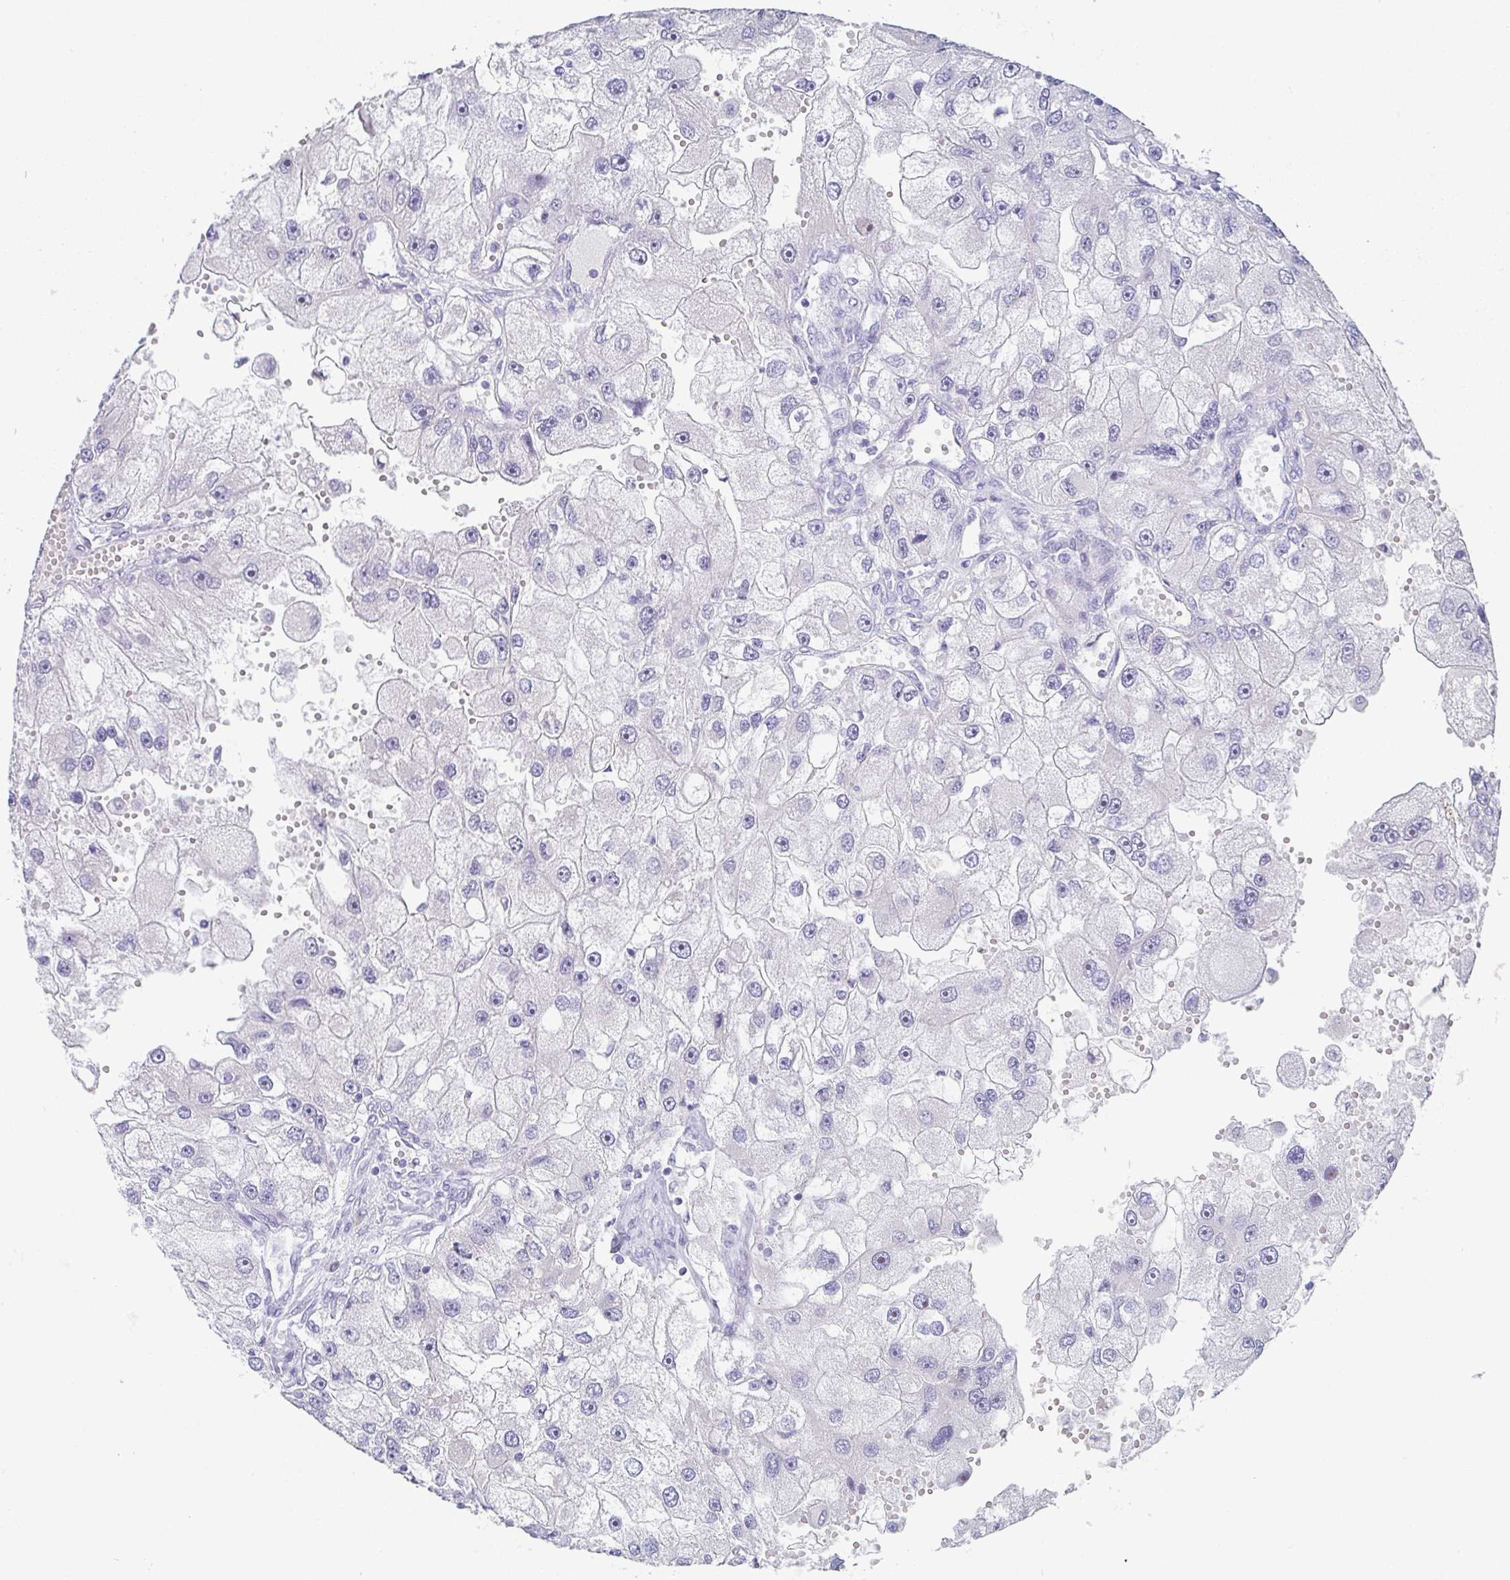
{"staining": {"intensity": "negative", "quantity": "none", "location": "none"}, "tissue": "renal cancer", "cell_type": "Tumor cells", "image_type": "cancer", "snomed": [{"axis": "morphology", "description": "Adenocarcinoma, NOS"}, {"axis": "topography", "description": "Kidney"}], "caption": "Immunohistochemical staining of renal adenocarcinoma exhibits no significant positivity in tumor cells.", "gene": "NOXRED1", "patient": {"sex": "male", "age": 63}}